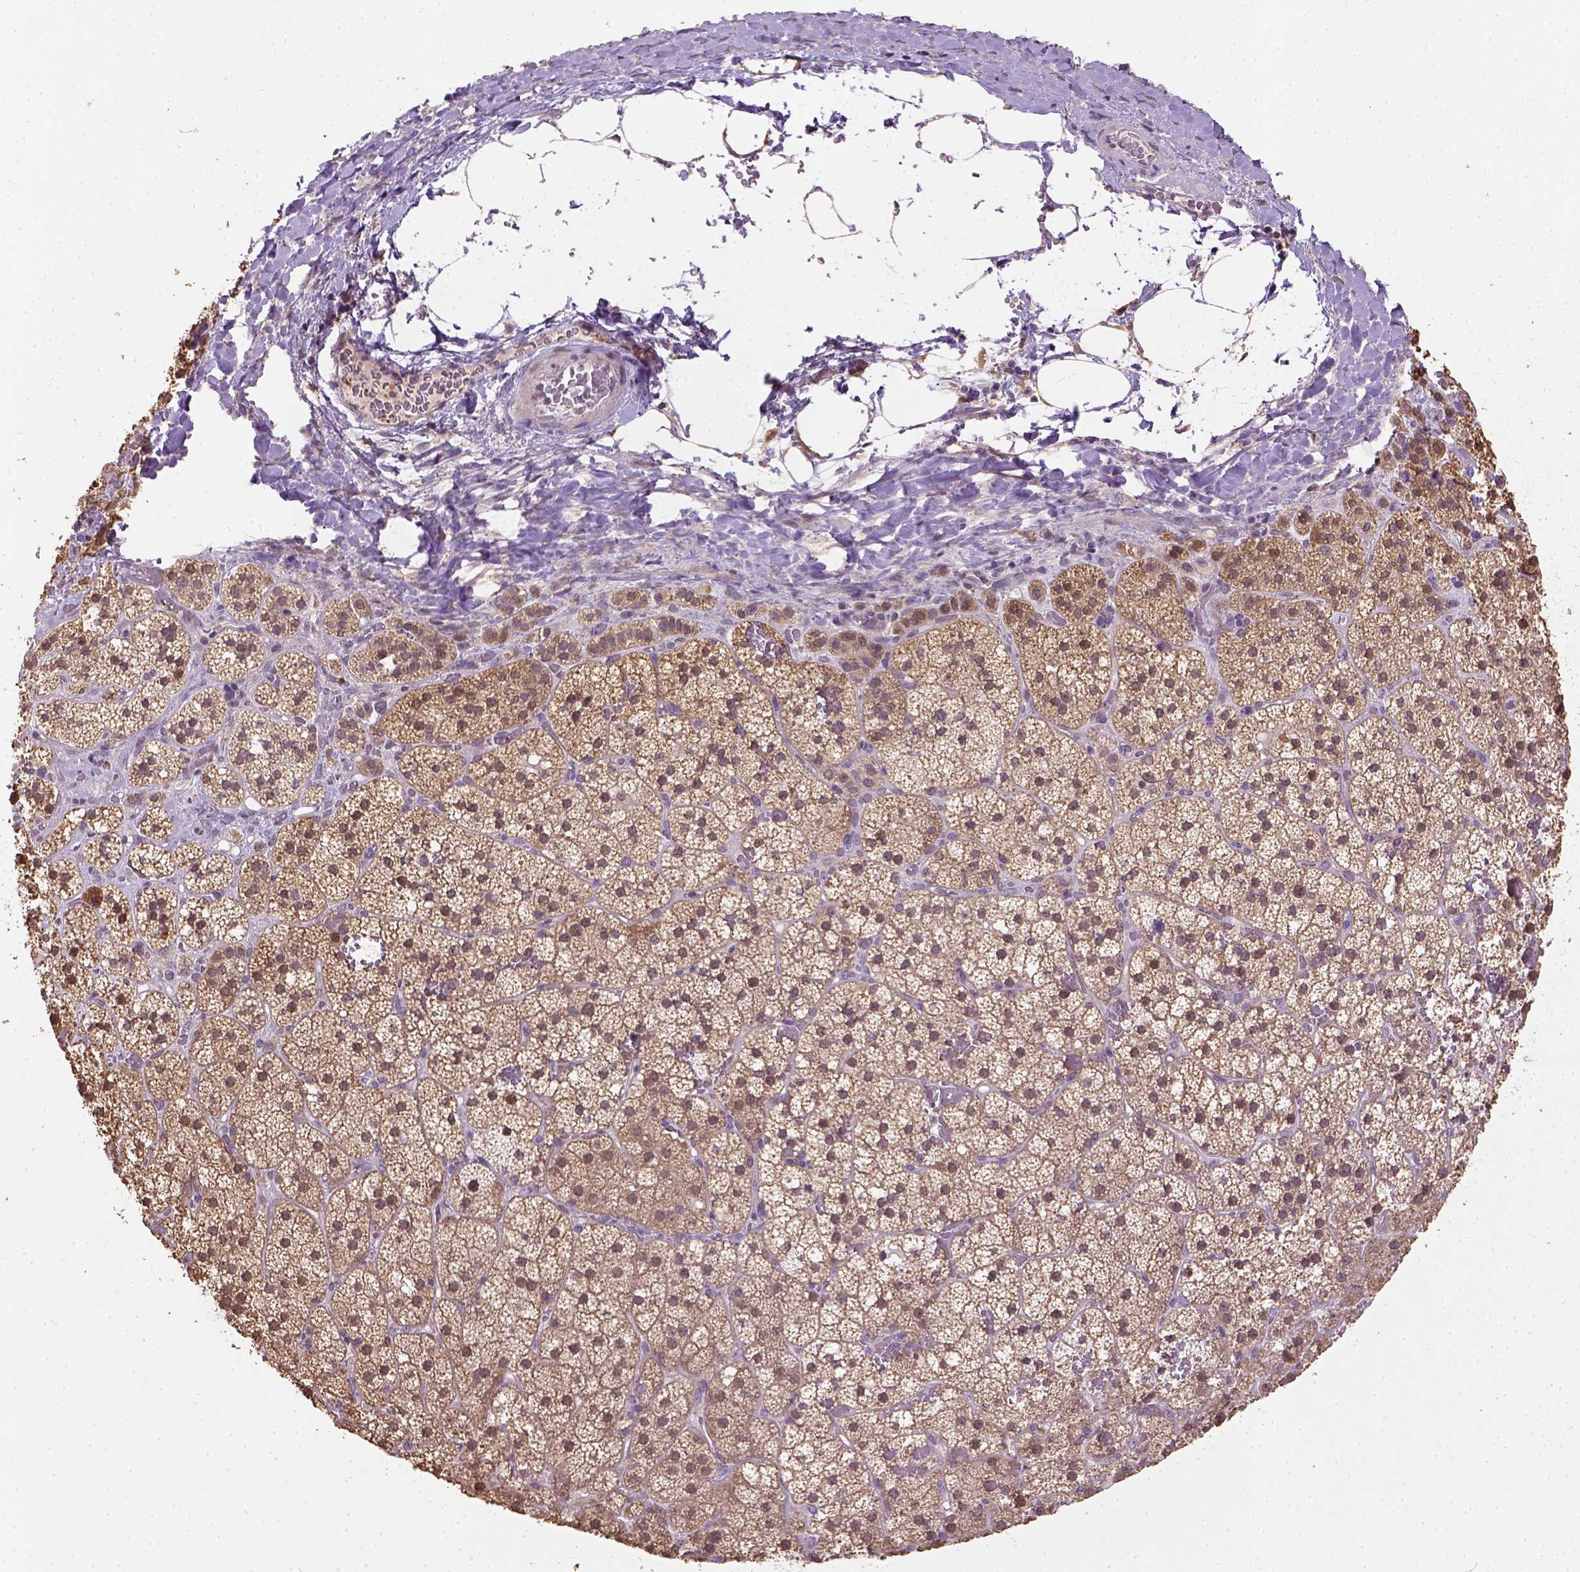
{"staining": {"intensity": "moderate", "quantity": ">75%", "location": "cytoplasmic/membranous,nuclear"}, "tissue": "adrenal gland", "cell_type": "Glandular cells", "image_type": "normal", "snomed": [{"axis": "morphology", "description": "Normal tissue, NOS"}, {"axis": "topography", "description": "Adrenal gland"}], "caption": "Brown immunohistochemical staining in normal human adrenal gland exhibits moderate cytoplasmic/membranous,nuclear staining in approximately >75% of glandular cells.", "gene": "NUDT10", "patient": {"sex": "male", "age": 53}}